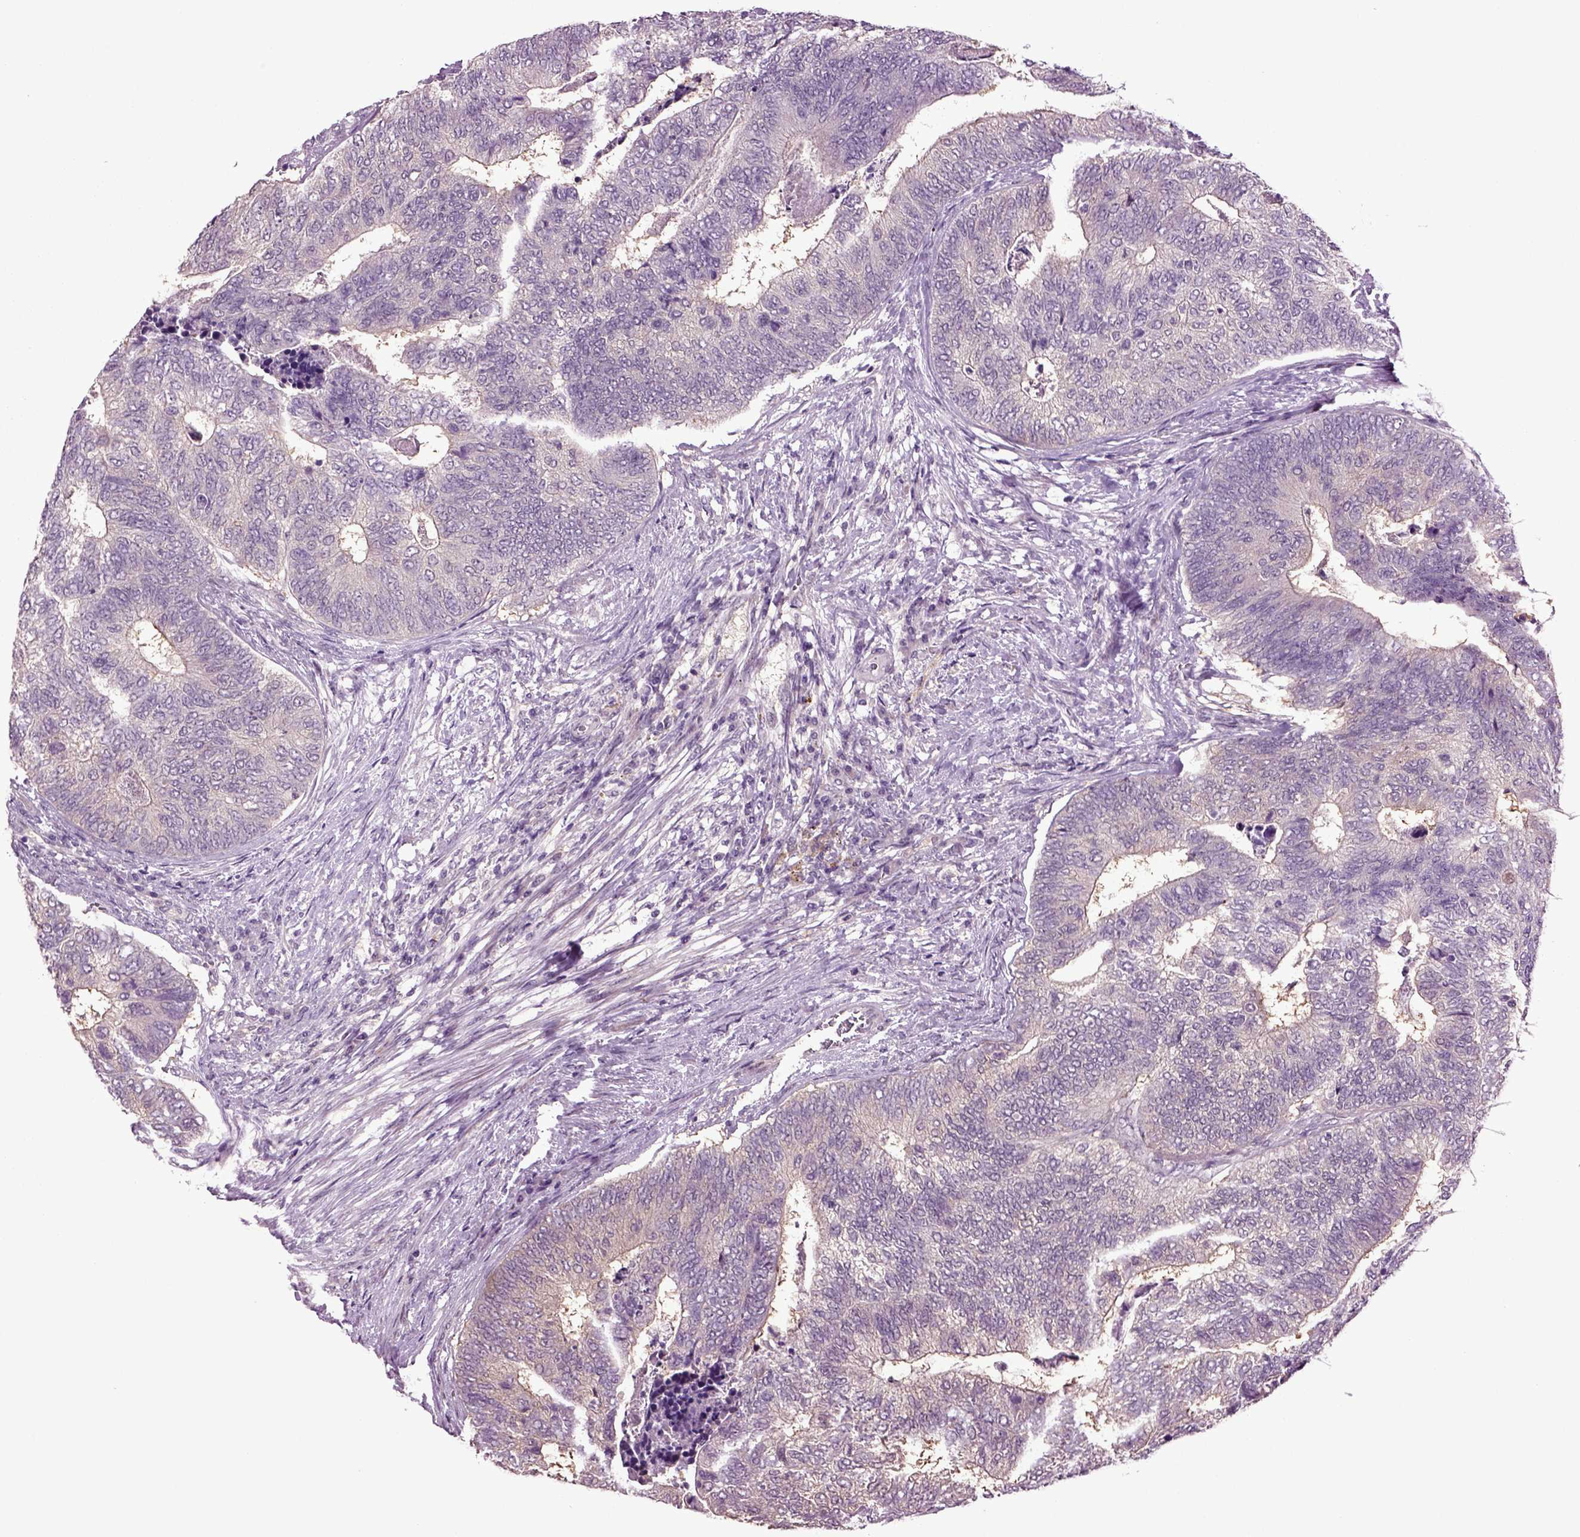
{"staining": {"intensity": "negative", "quantity": "none", "location": "none"}, "tissue": "colorectal cancer", "cell_type": "Tumor cells", "image_type": "cancer", "snomed": [{"axis": "morphology", "description": "Adenocarcinoma, NOS"}, {"axis": "topography", "description": "Colon"}], "caption": "Protein analysis of adenocarcinoma (colorectal) shows no significant expression in tumor cells.", "gene": "PLCH2", "patient": {"sex": "female", "age": 67}}